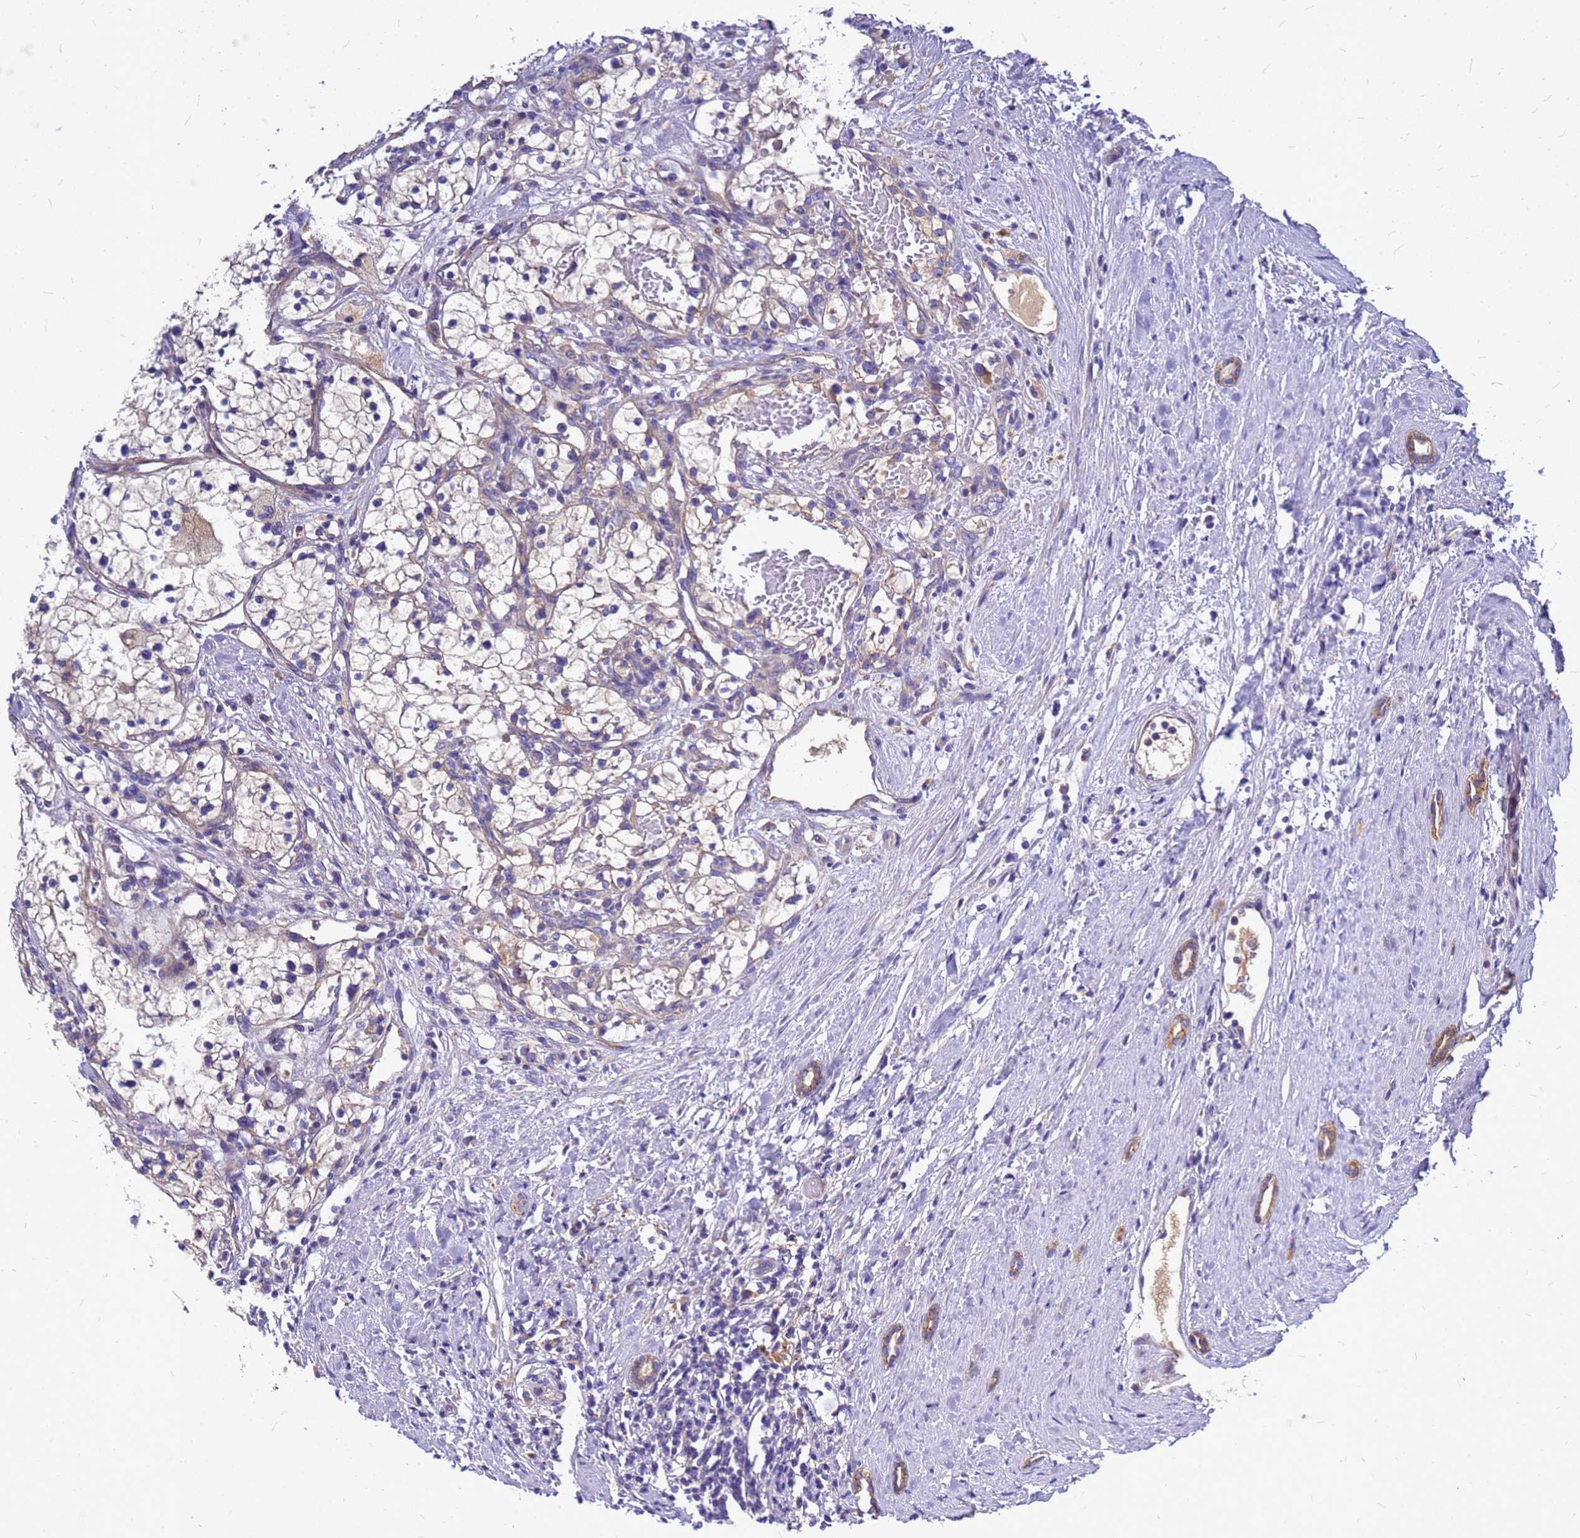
{"staining": {"intensity": "weak", "quantity": "<25%", "location": "cytoplasmic/membranous"}, "tissue": "renal cancer", "cell_type": "Tumor cells", "image_type": "cancer", "snomed": [{"axis": "morphology", "description": "Normal tissue, NOS"}, {"axis": "morphology", "description": "Adenocarcinoma, NOS"}, {"axis": "topography", "description": "Kidney"}], "caption": "Immunohistochemical staining of human renal cancer reveals no significant expression in tumor cells.", "gene": "FBXW5", "patient": {"sex": "male", "age": 68}}